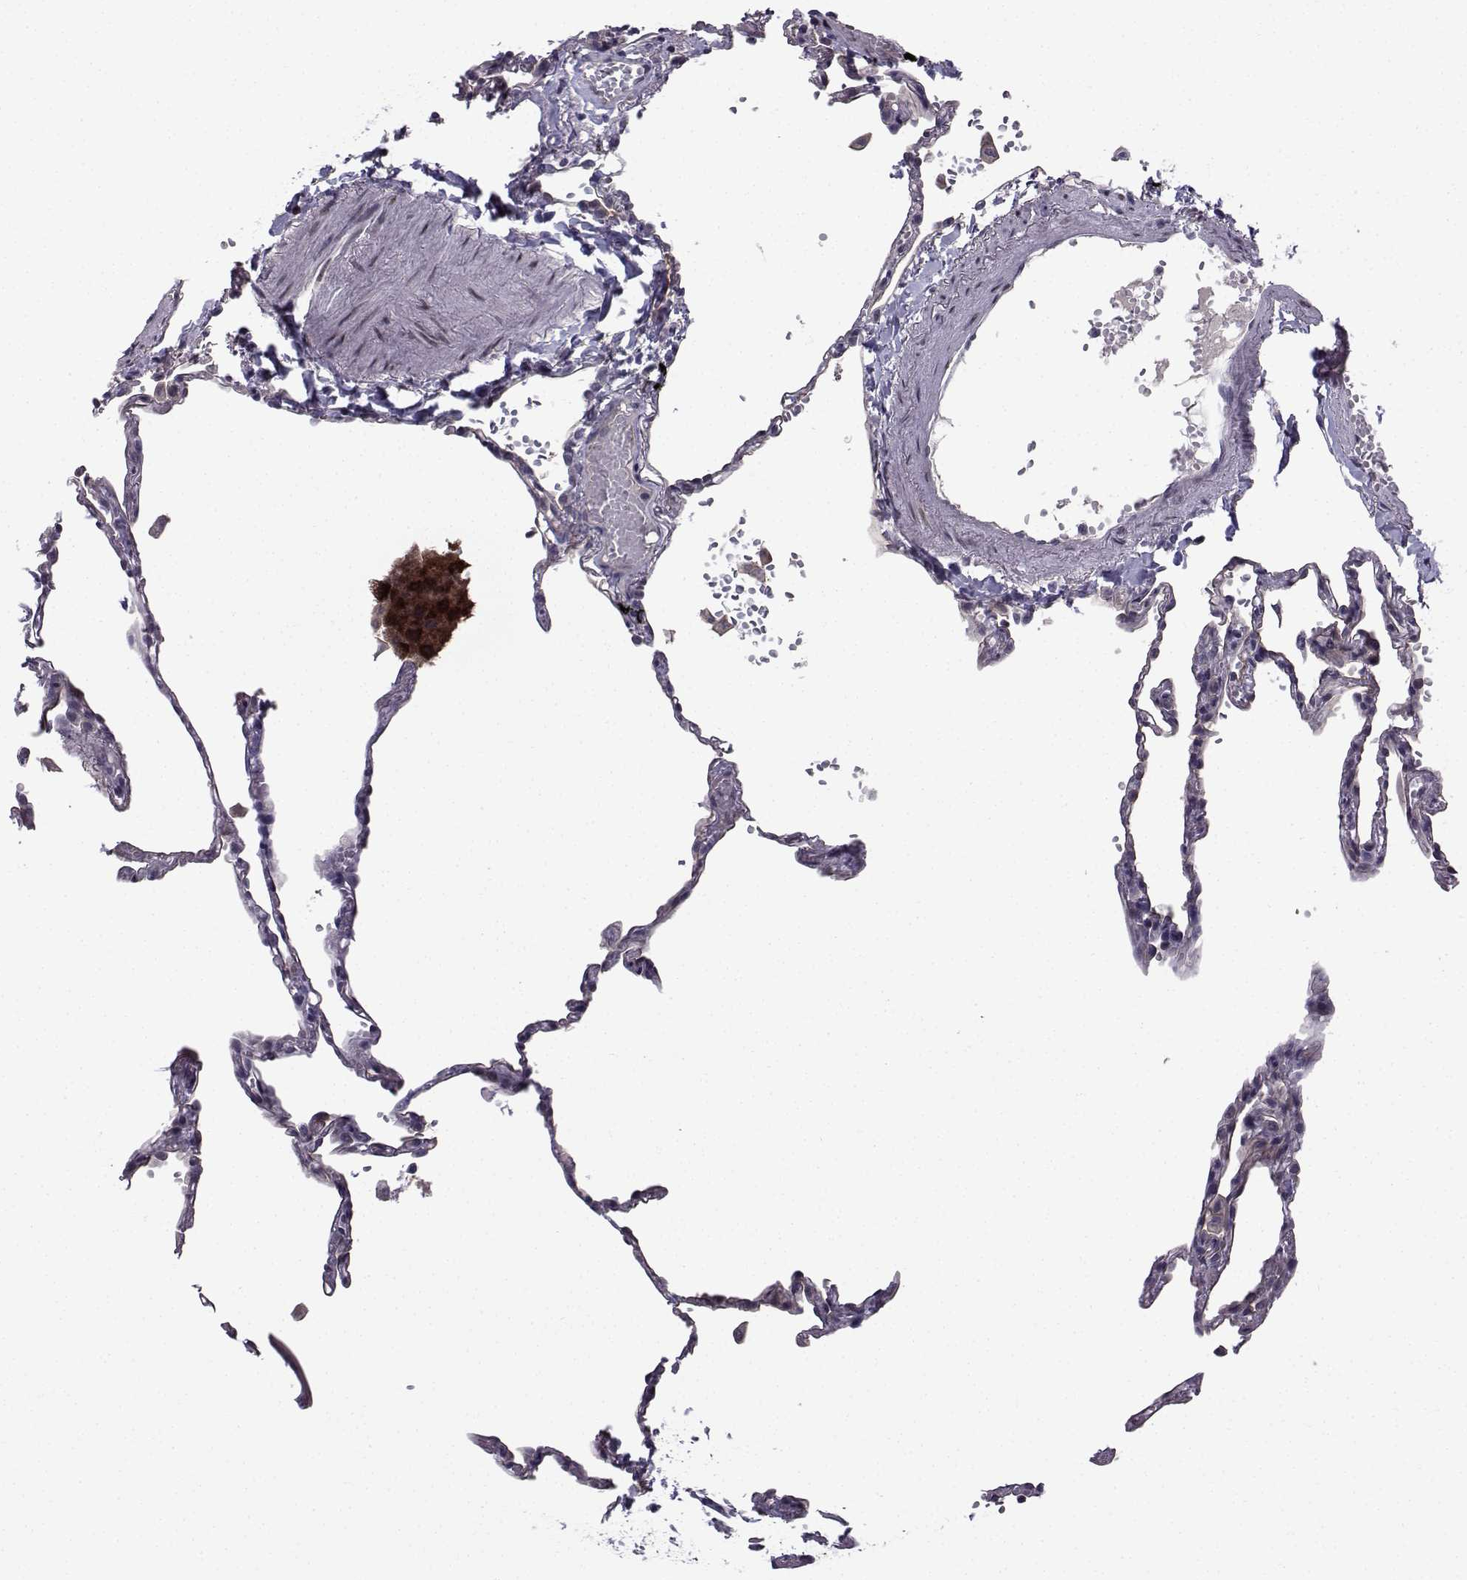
{"staining": {"intensity": "negative", "quantity": "none", "location": "none"}, "tissue": "lung", "cell_type": "Alveolar cells", "image_type": "normal", "snomed": [{"axis": "morphology", "description": "Normal tissue, NOS"}, {"axis": "topography", "description": "Lung"}], "caption": "Histopathology image shows no protein expression in alveolar cells of normal lung.", "gene": "RBM24", "patient": {"sex": "male", "age": 78}}